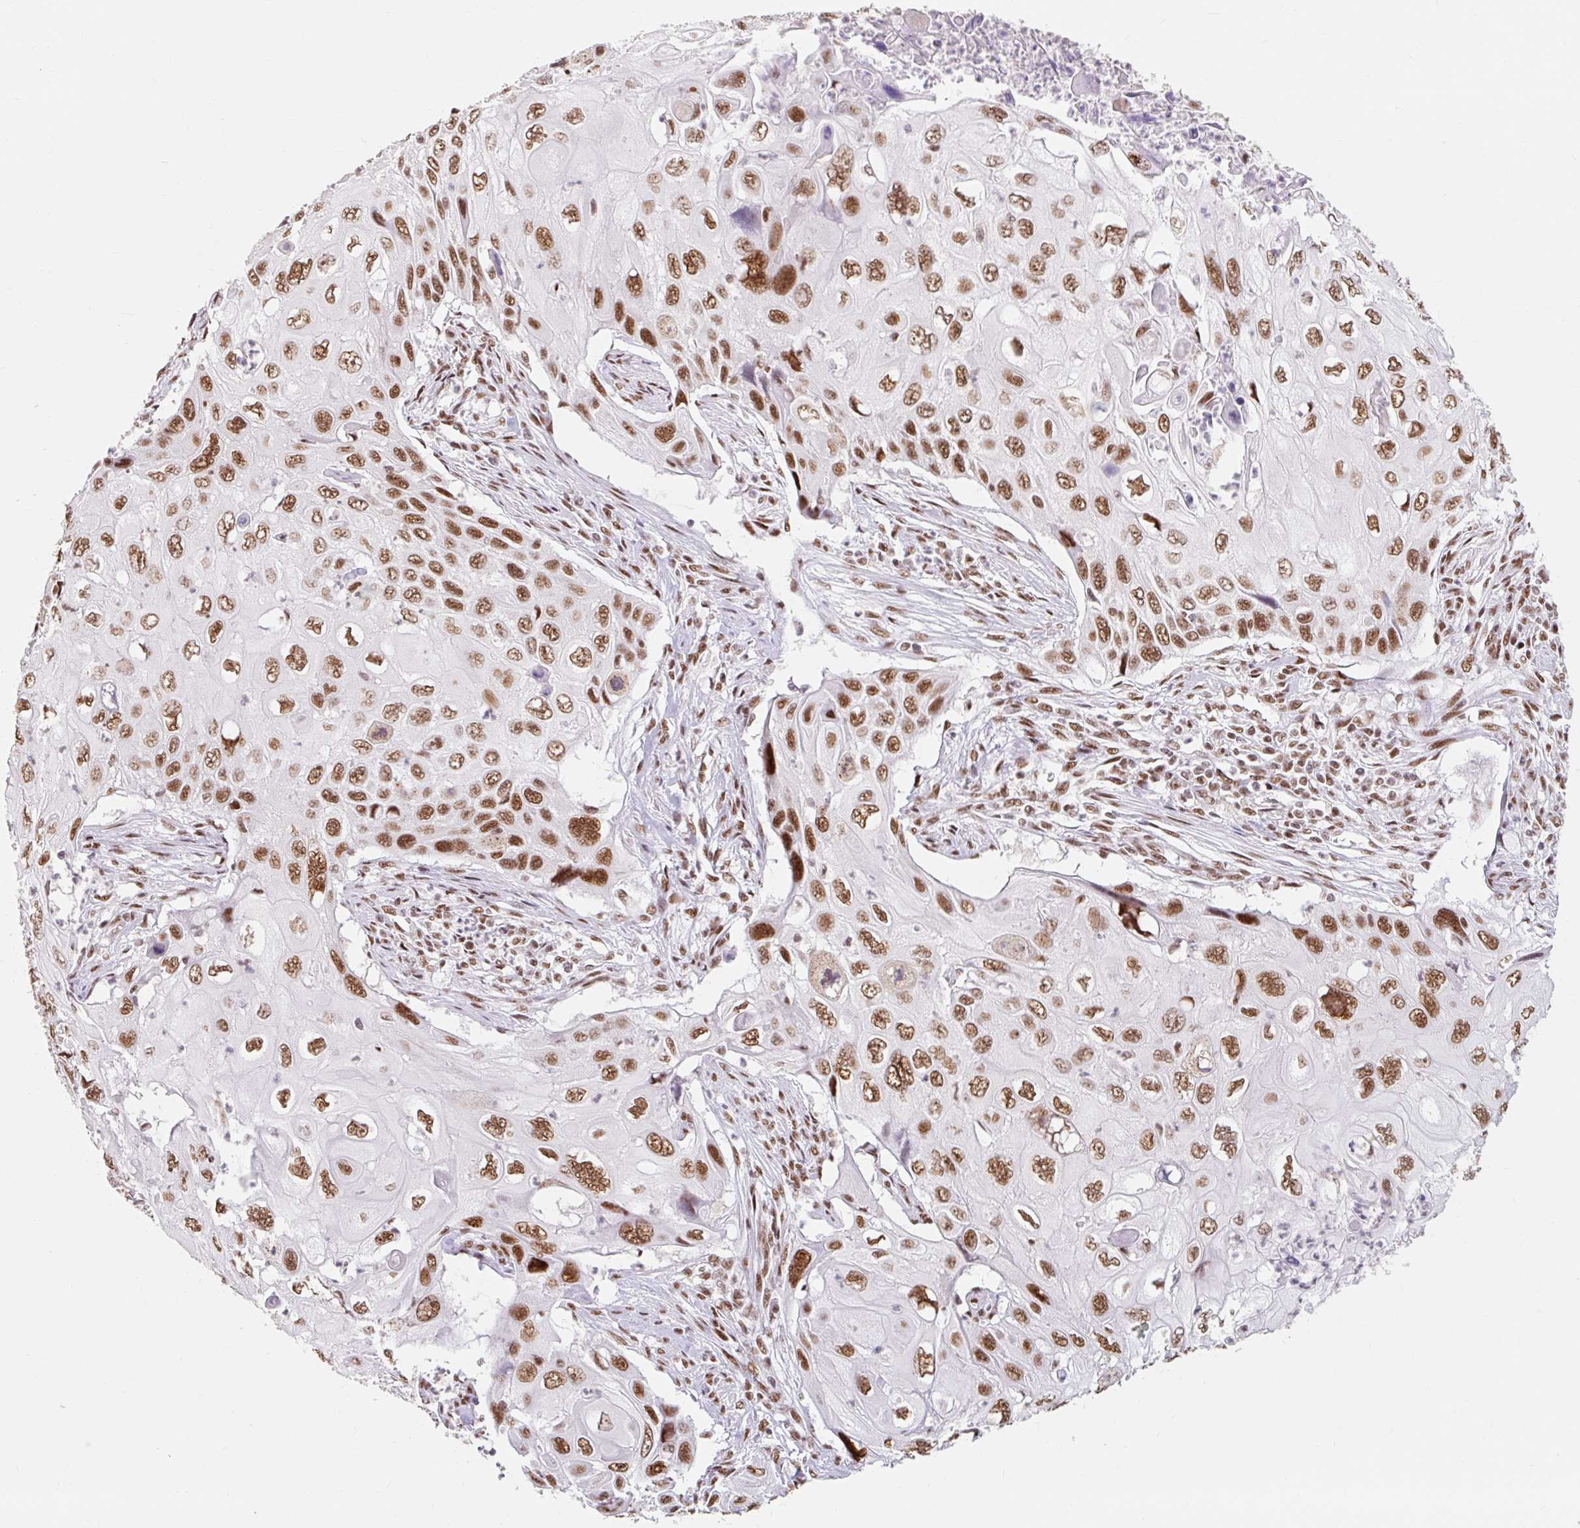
{"staining": {"intensity": "strong", "quantity": ">75%", "location": "nuclear"}, "tissue": "cervical cancer", "cell_type": "Tumor cells", "image_type": "cancer", "snomed": [{"axis": "morphology", "description": "Squamous cell carcinoma, NOS"}, {"axis": "topography", "description": "Cervix"}], "caption": "Cervical cancer tissue reveals strong nuclear staining in about >75% of tumor cells Using DAB (brown) and hematoxylin (blue) stains, captured at high magnification using brightfield microscopy.", "gene": "SRSF10", "patient": {"sex": "female", "age": 70}}